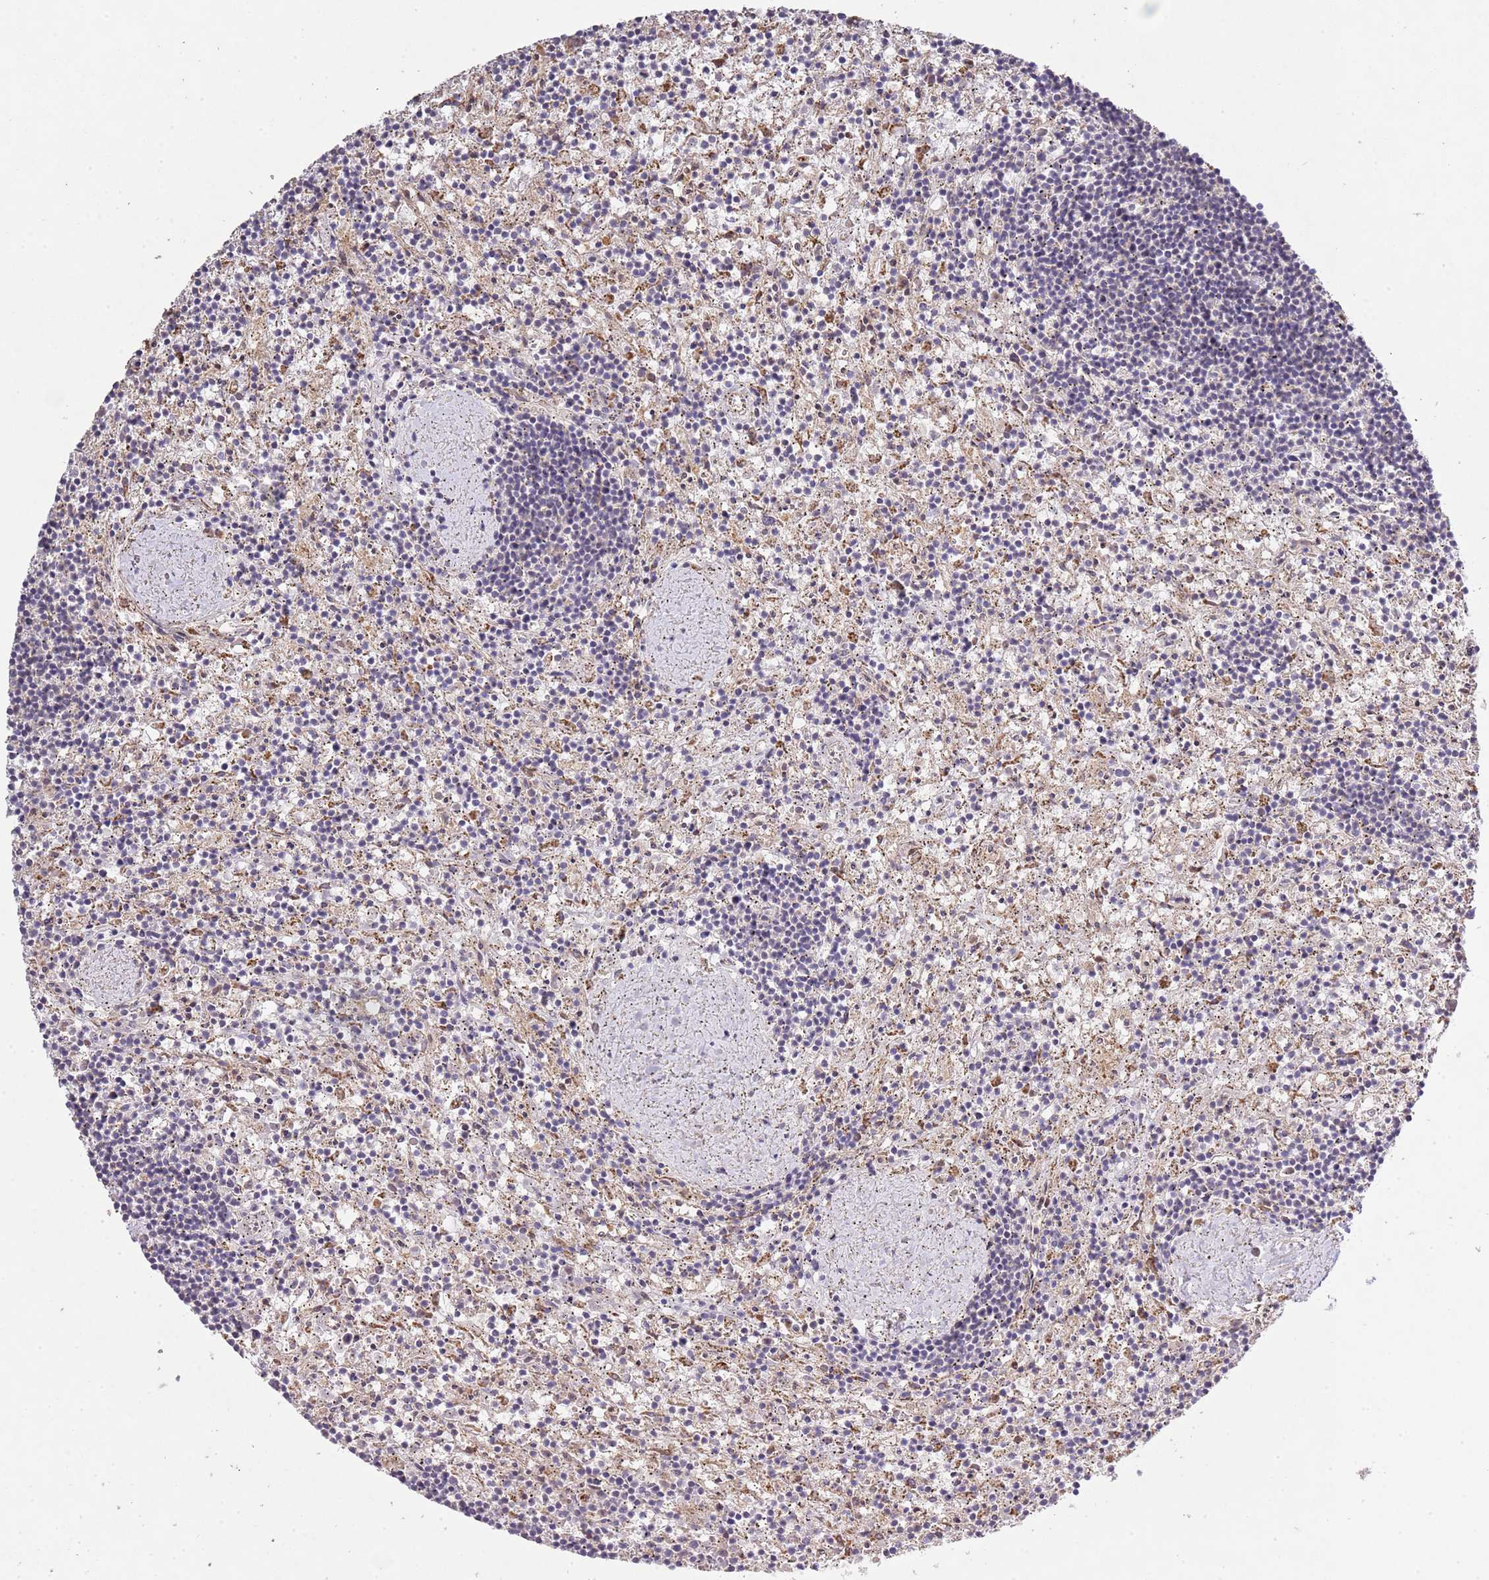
{"staining": {"intensity": "negative", "quantity": "none", "location": "none"}, "tissue": "lymphoma", "cell_type": "Tumor cells", "image_type": "cancer", "snomed": [{"axis": "morphology", "description": "Malignant lymphoma, non-Hodgkin's type, Low grade"}, {"axis": "topography", "description": "Spleen"}], "caption": "High power microscopy image of an immunohistochemistry histopathology image of low-grade malignant lymphoma, non-Hodgkin's type, revealing no significant staining in tumor cells. (DAB (3,3'-diaminobenzidine) immunohistochemistry (IHC) visualized using brightfield microscopy, high magnification).", "gene": "IVD", "patient": {"sex": "male", "age": 76}}